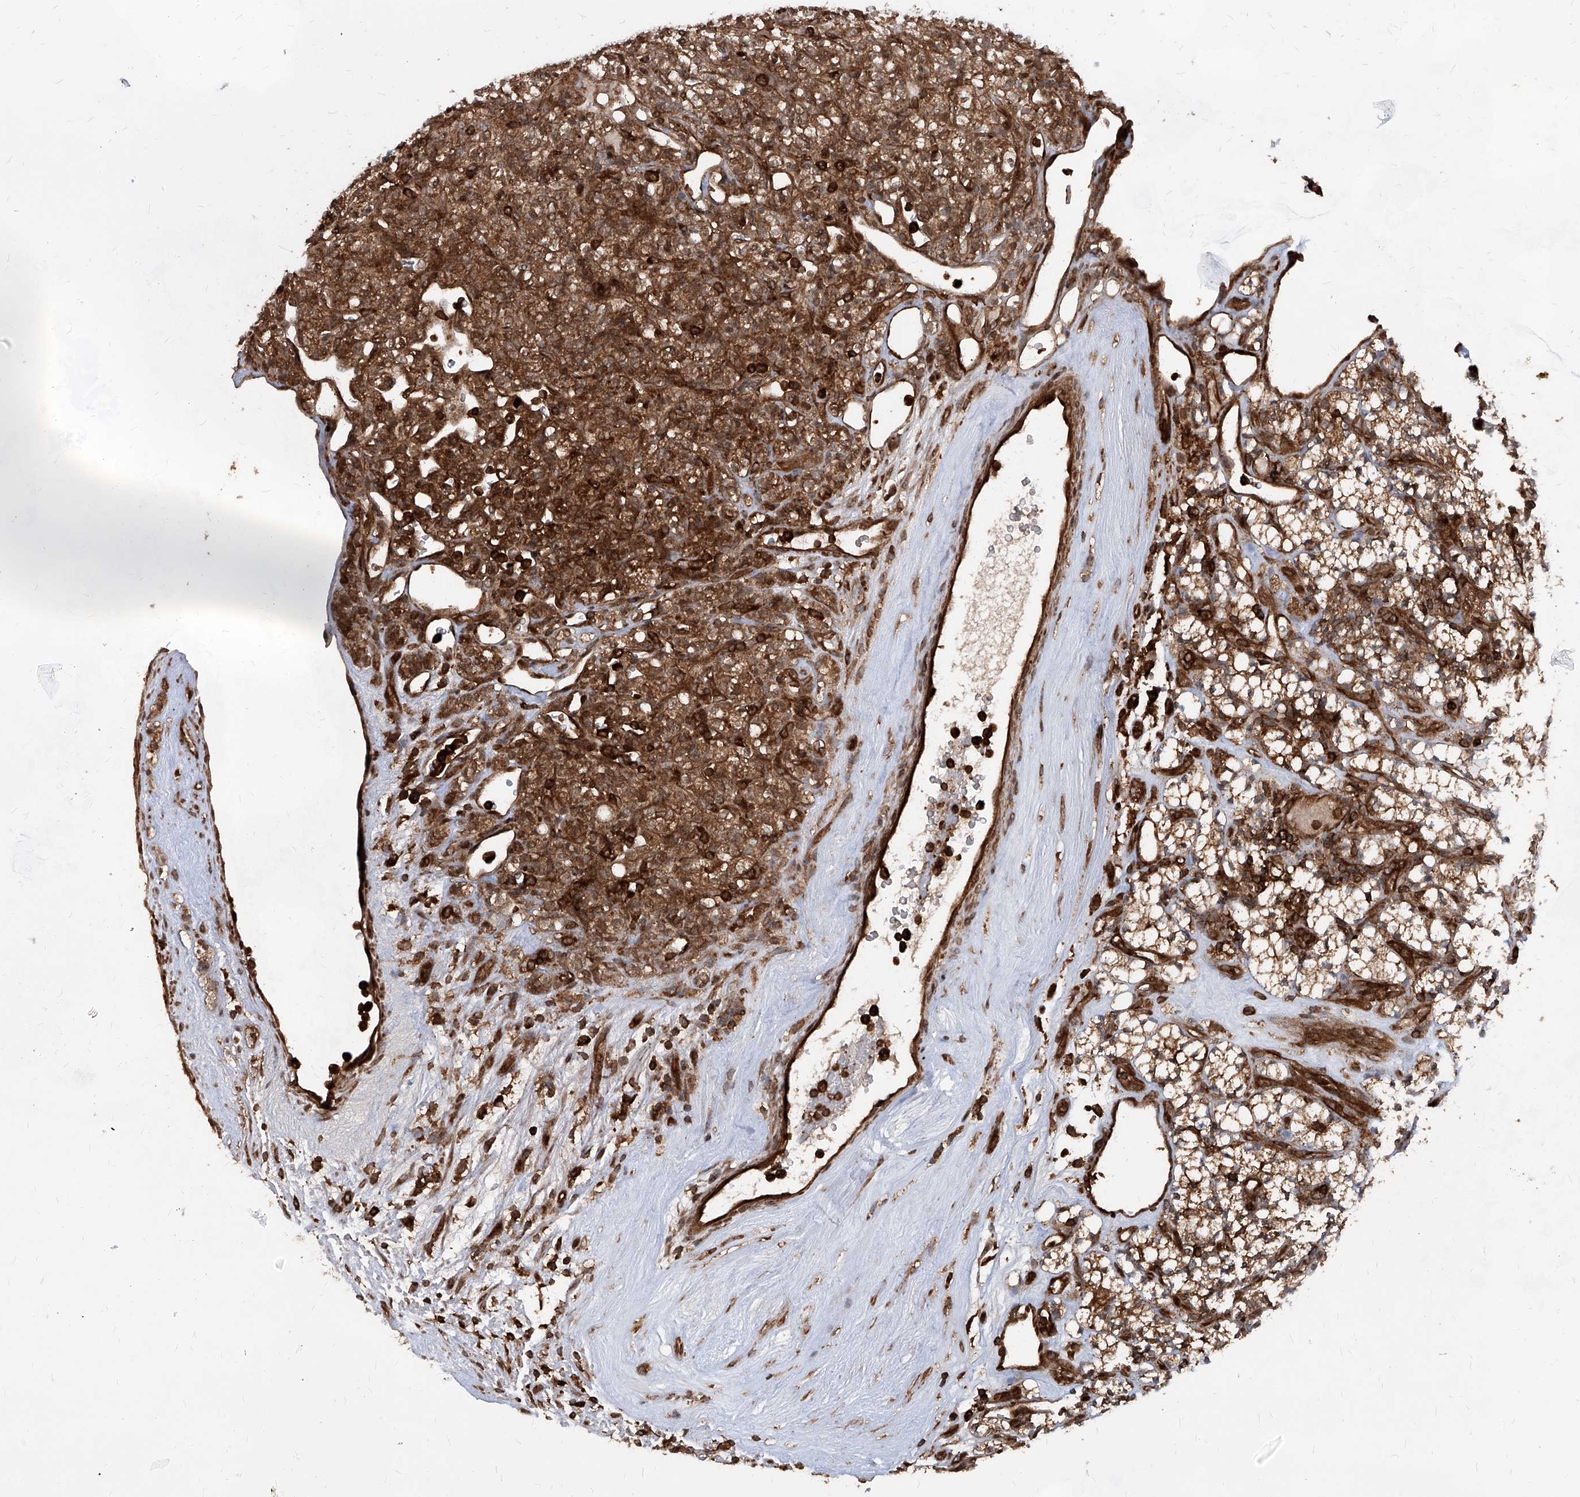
{"staining": {"intensity": "strong", "quantity": ">75%", "location": "cytoplasmic/membranous"}, "tissue": "renal cancer", "cell_type": "Tumor cells", "image_type": "cancer", "snomed": [{"axis": "morphology", "description": "Adenocarcinoma, NOS"}, {"axis": "topography", "description": "Kidney"}], "caption": "Tumor cells display high levels of strong cytoplasmic/membranous staining in about >75% of cells in human adenocarcinoma (renal).", "gene": "MAGED2", "patient": {"sex": "male", "age": 77}}